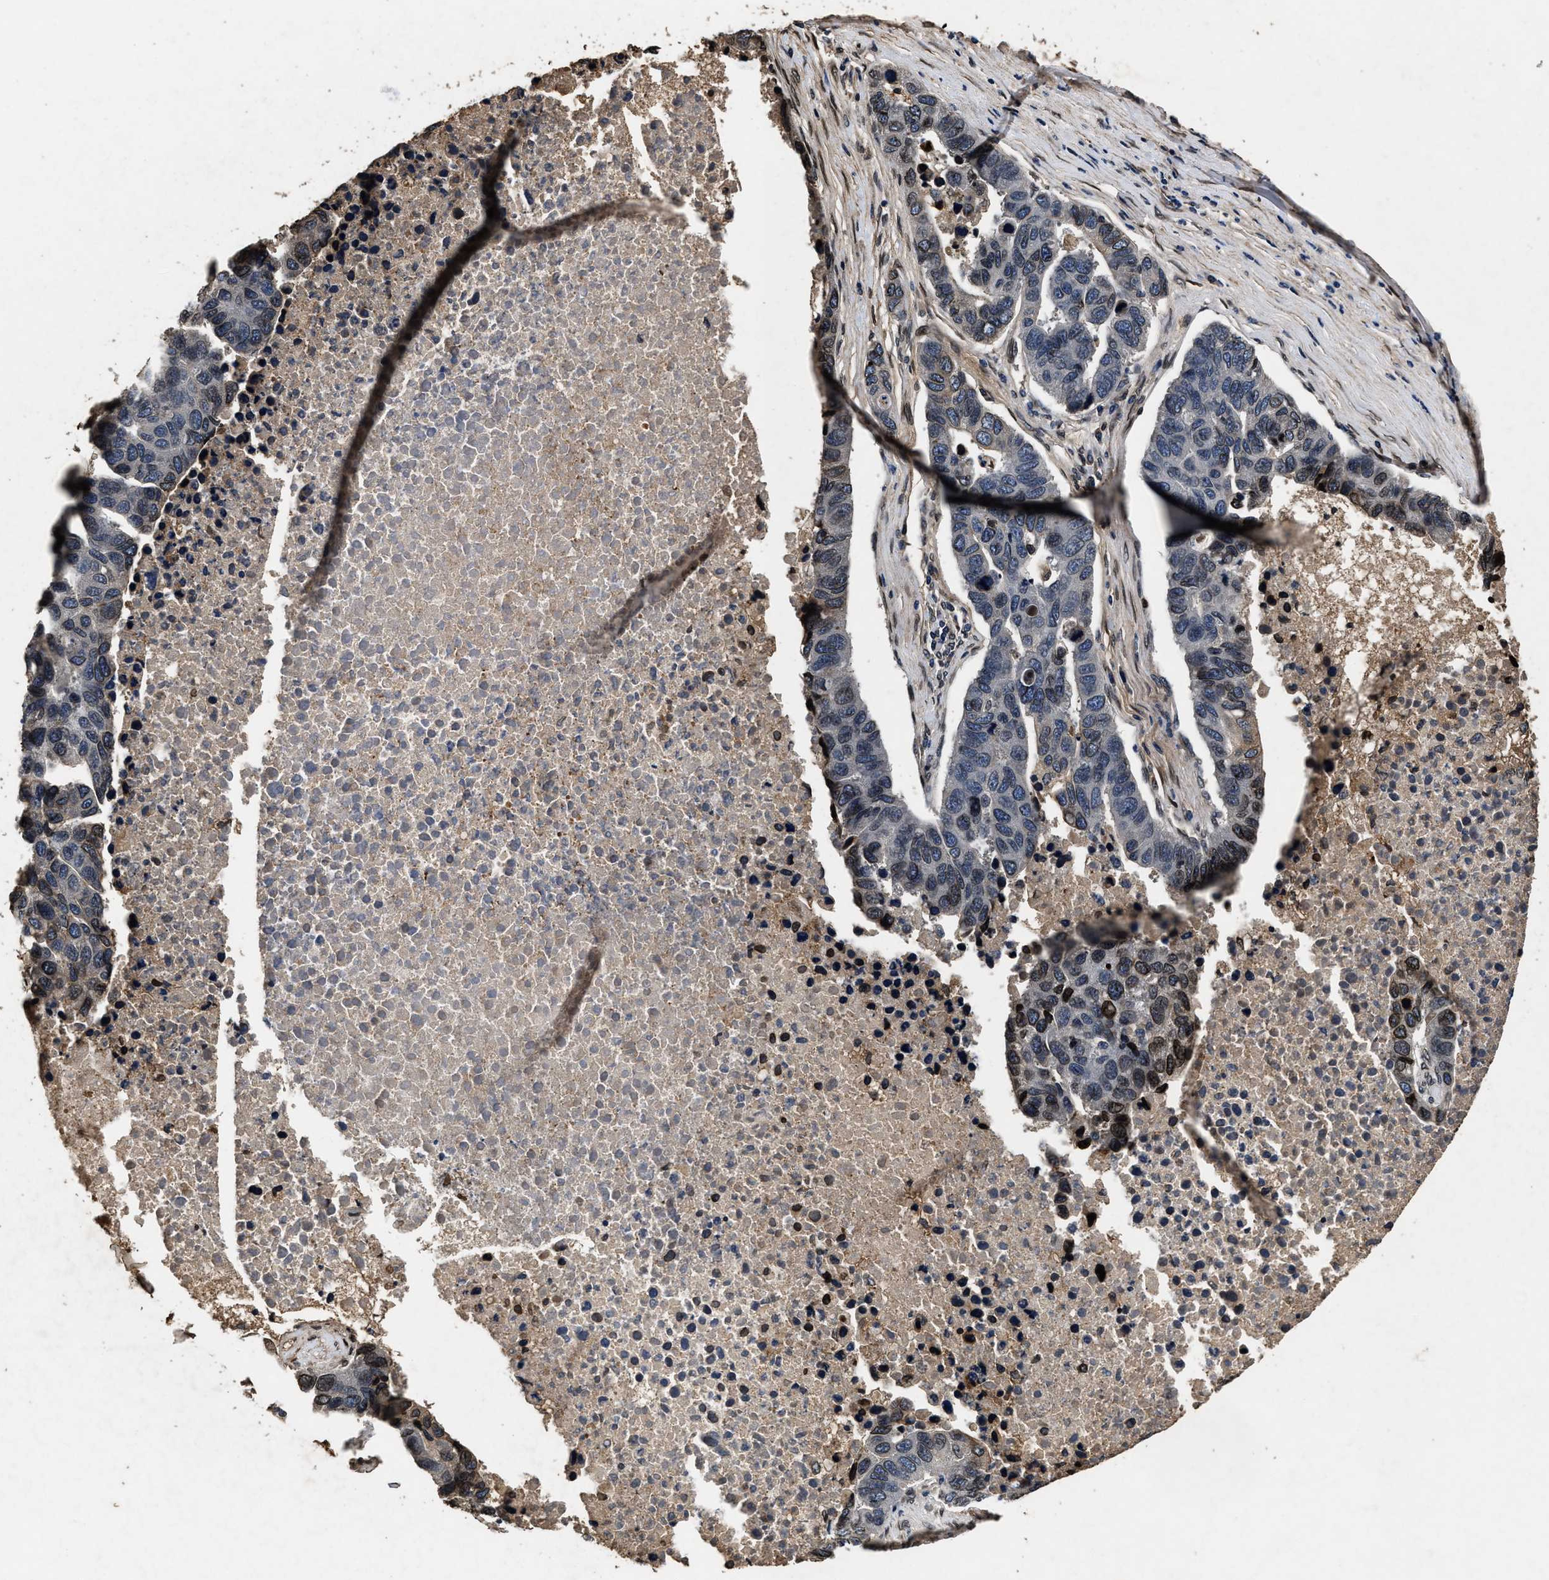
{"staining": {"intensity": "moderate", "quantity": "<25%", "location": "nuclear"}, "tissue": "pancreatic cancer", "cell_type": "Tumor cells", "image_type": "cancer", "snomed": [{"axis": "morphology", "description": "Adenocarcinoma, NOS"}, {"axis": "topography", "description": "Pancreas"}], "caption": "A photomicrograph of pancreatic cancer stained for a protein reveals moderate nuclear brown staining in tumor cells. The staining is performed using DAB (3,3'-diaminobenzidine) brown chromogen to label protein expression. The nuclei are counter-stained blue using hematoxylin.", "gene": "ACCS", "patient": {"sex": "female", "age": 61}}